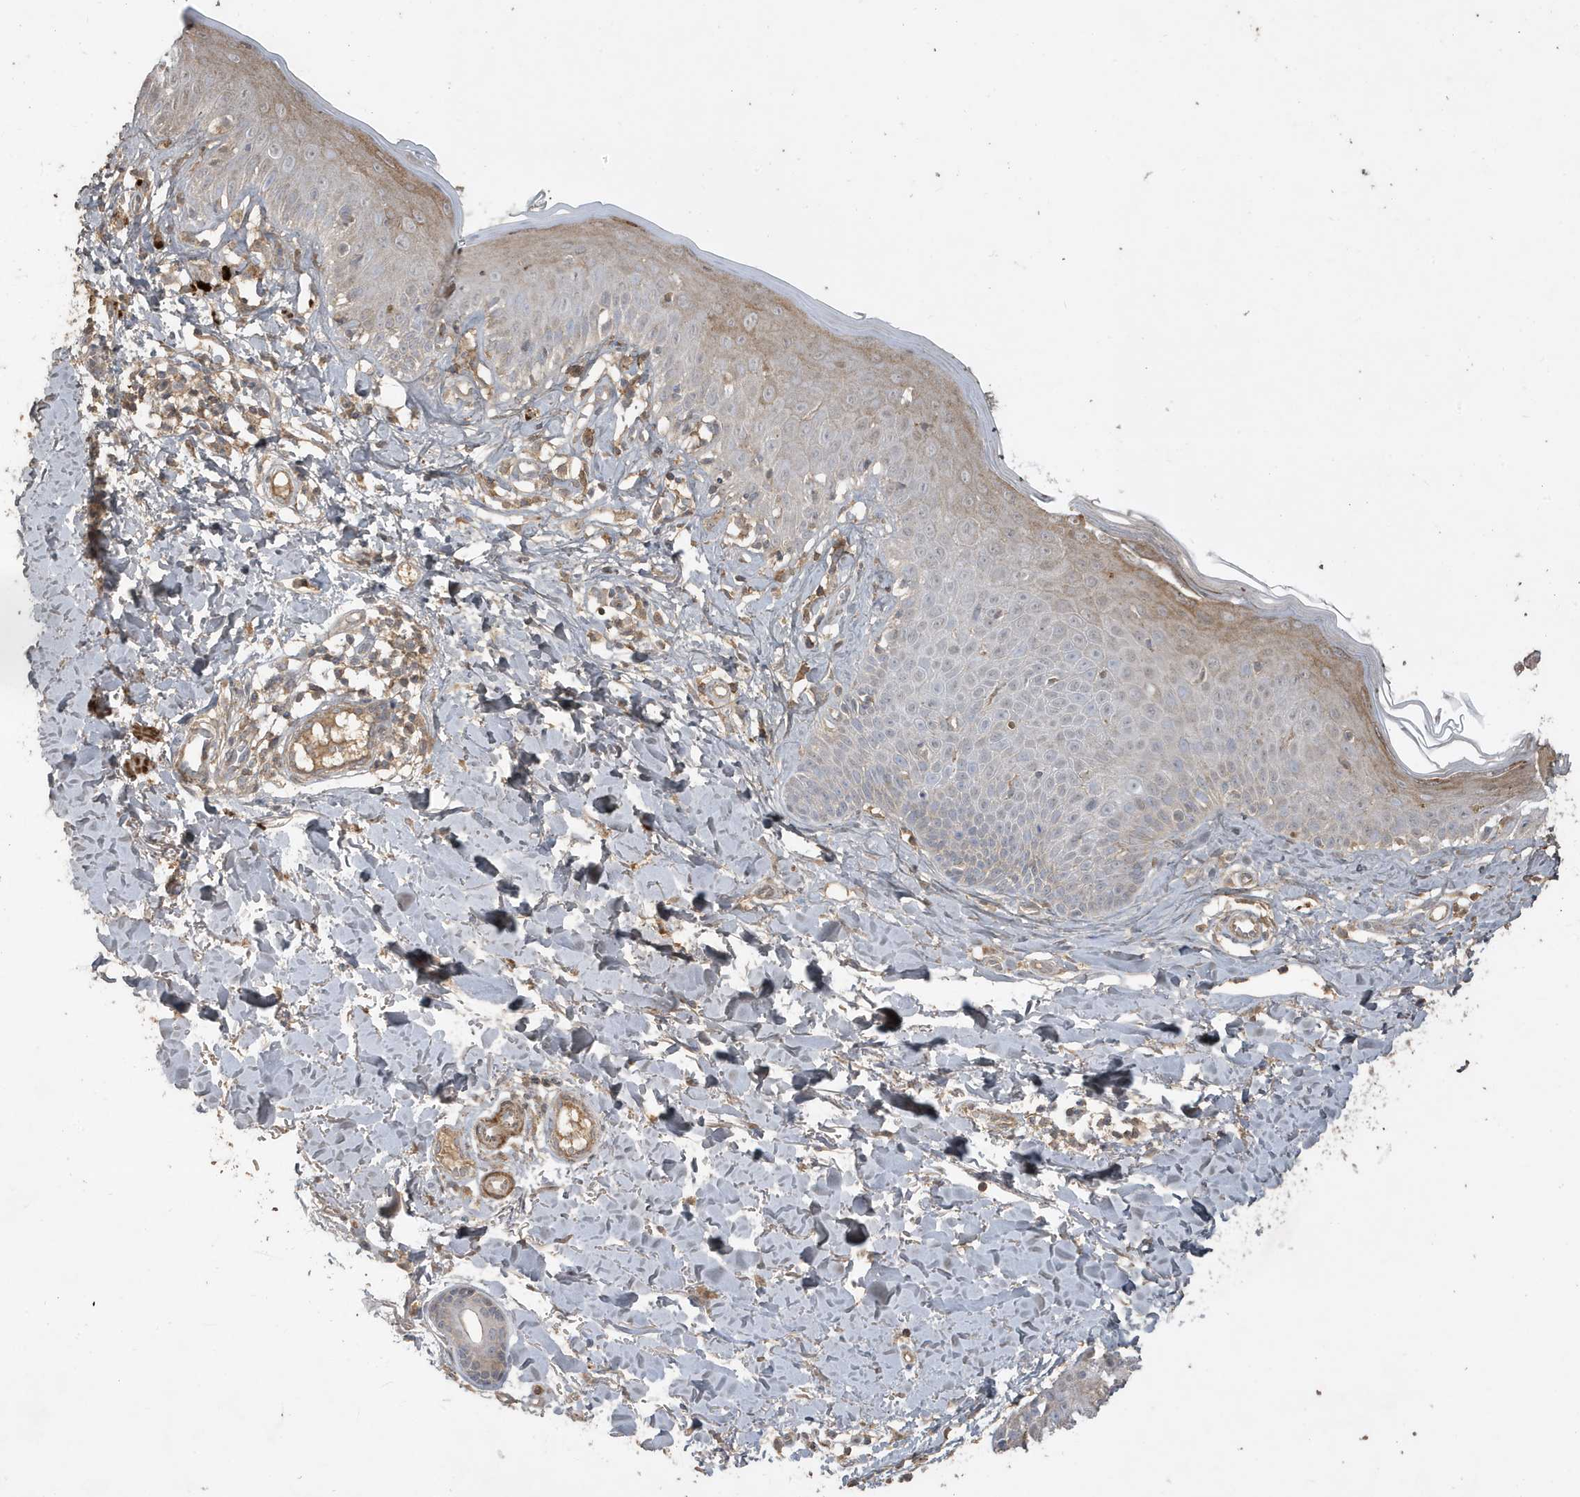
{"staining": {"intensity": "moderate", "quantity": ">75%", "location": "cytoplasmic/membranous"}, "tissue": "skin", "cell_type": "Fibroblasts", "image_type": "normal", "snomed": [{"axis": "morphology", "description": "Normal tissue, NOS"}, {"axis": "topography", "description": "Skin"}], "caption": "Protein staining reveals moderate cytoplasmic/membranous staining in approximately >75% of fibroblasts in benign skin.", "gene": "PRRT3", "patient": {"sex": "male", "age": 52}}